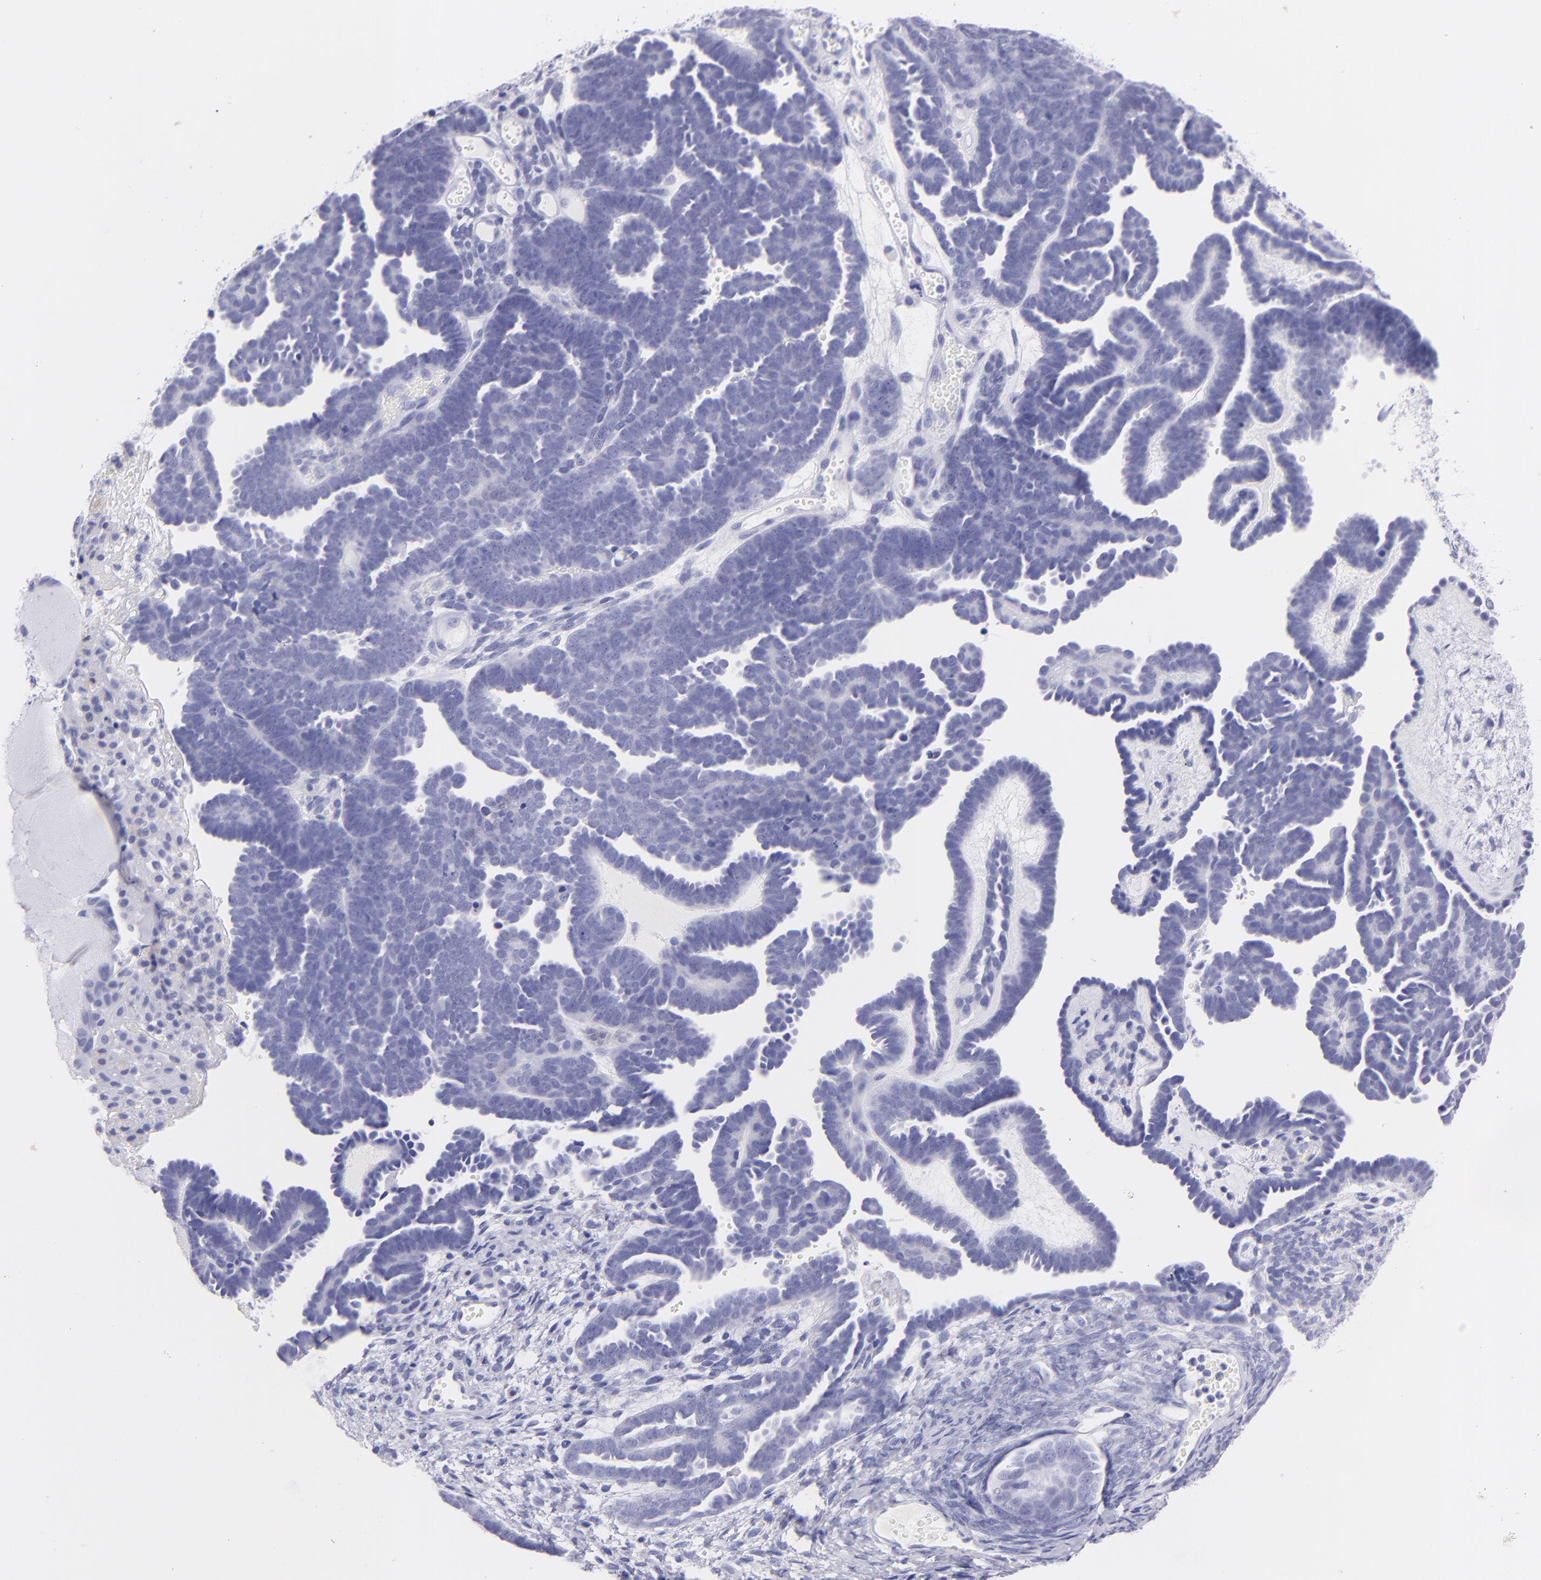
{"staining": {"intensity": "negative", "quantity": "none", "location": "none"}, "tissue": "endometrial cancer", "cell_type": "Tumor cells", "image_type": "cancer", "snomed": [{"axis": "morphology", "description": "Neoplasm, malignant, NOS"}, {"axis": "topography", "description": "Endometrium"}], "caption": "The immunohistochemistry (IHC) image has no significant expression in tumor cells of endometrial cancer (neoplasm (malignant)) tissue.", "gene": "CNP", "patient": {"sex": "female", "age": 74}}